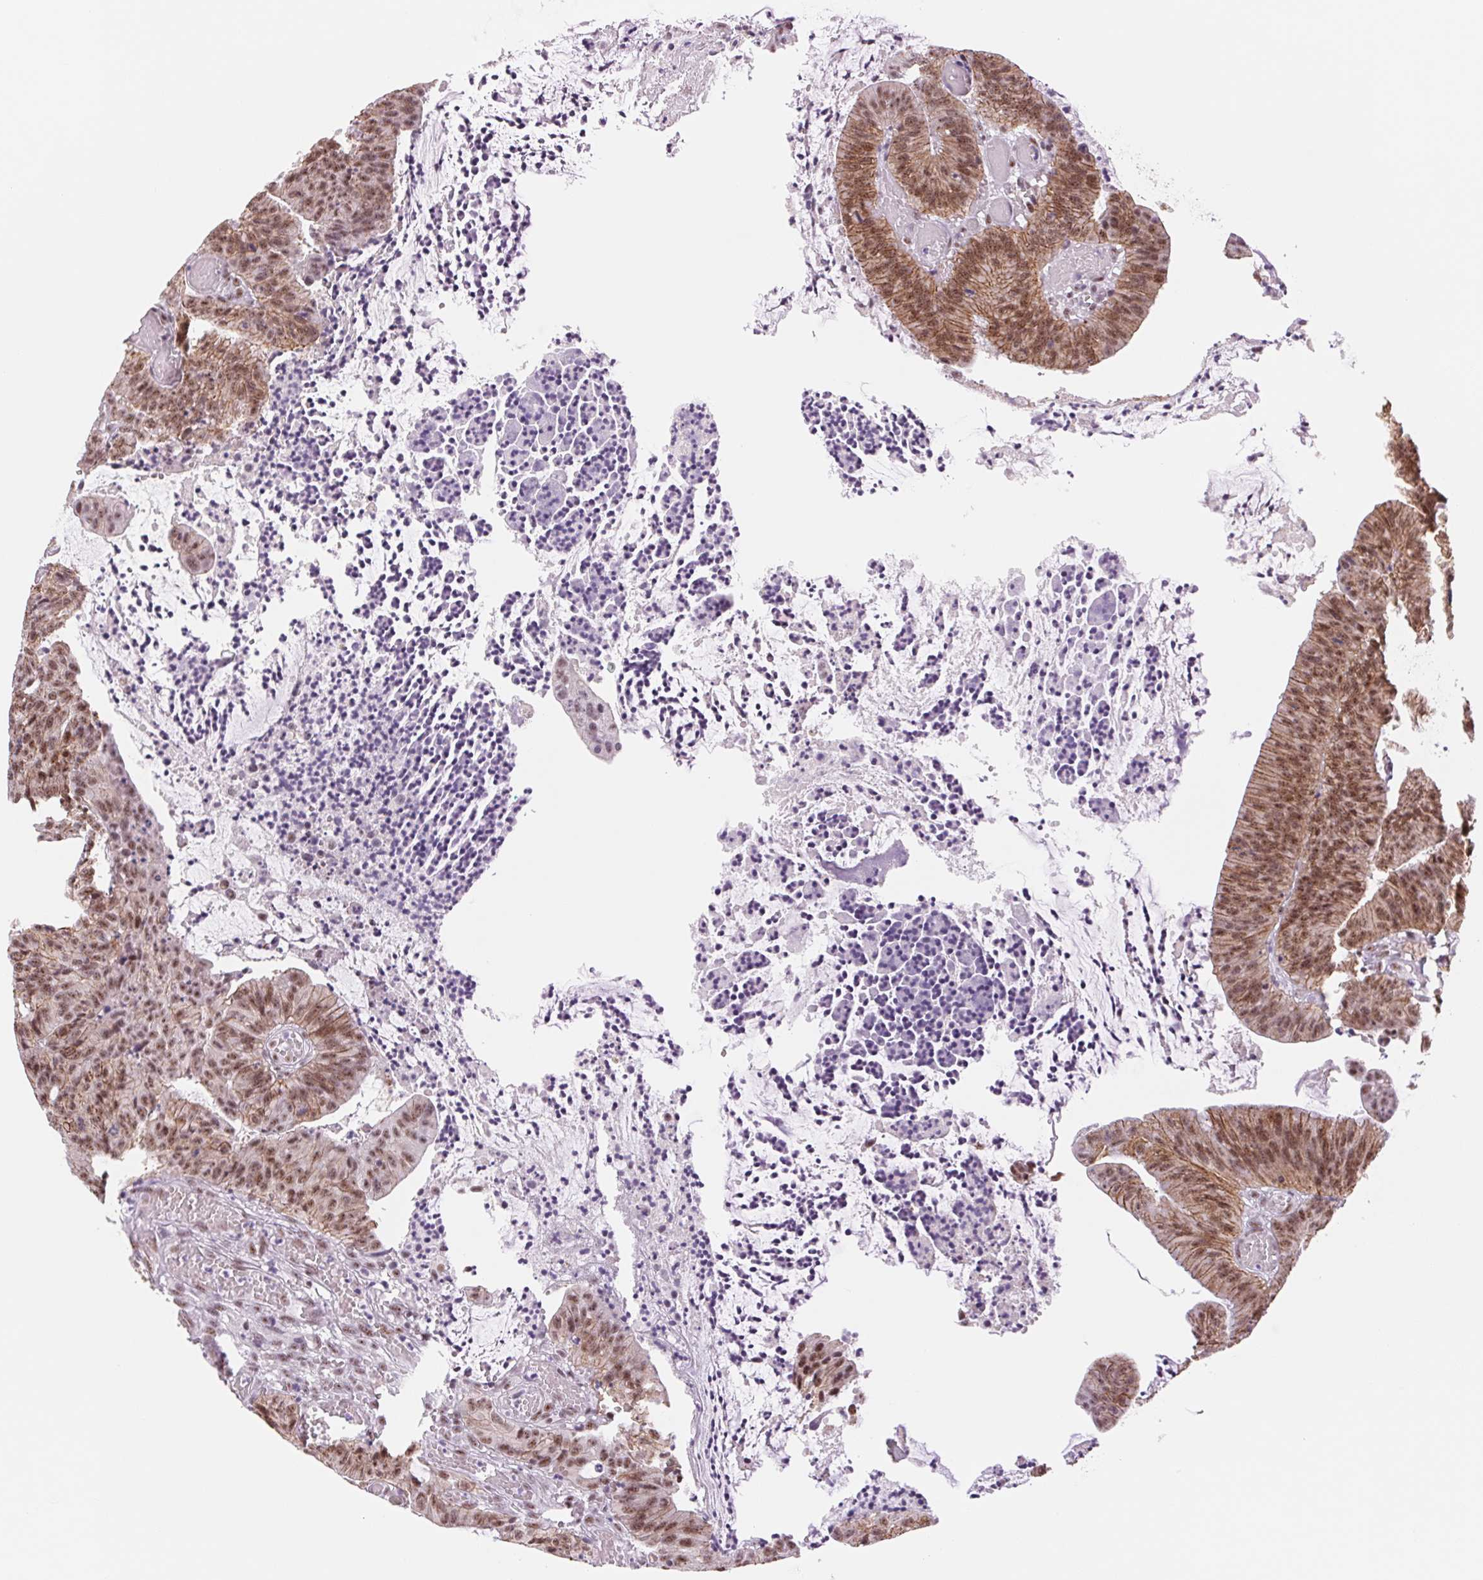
{"staining": {"intensity": "strong", "quantity": ">75%", "location": "cytoplasmic/membranous,nuclear"}, "tissue": "colorectal cancer", "cell_type": "Tumor cells", "image_type": "cancer", "snomed": [{"axis": "morphology", "description": "Adenocarcinoma, NOS"}, {"axis": "topography", "description": "Colon"}], "caption": "A brown stain labels strong cytoplasmic/membranous and nuclear expression of a protein in colorectal cancer tumor cells. The protein is shown in brown color, while the nuclei are stained blue.", "gene": "ZC3H14", "patient": {"sex": "female", "age": 78}}